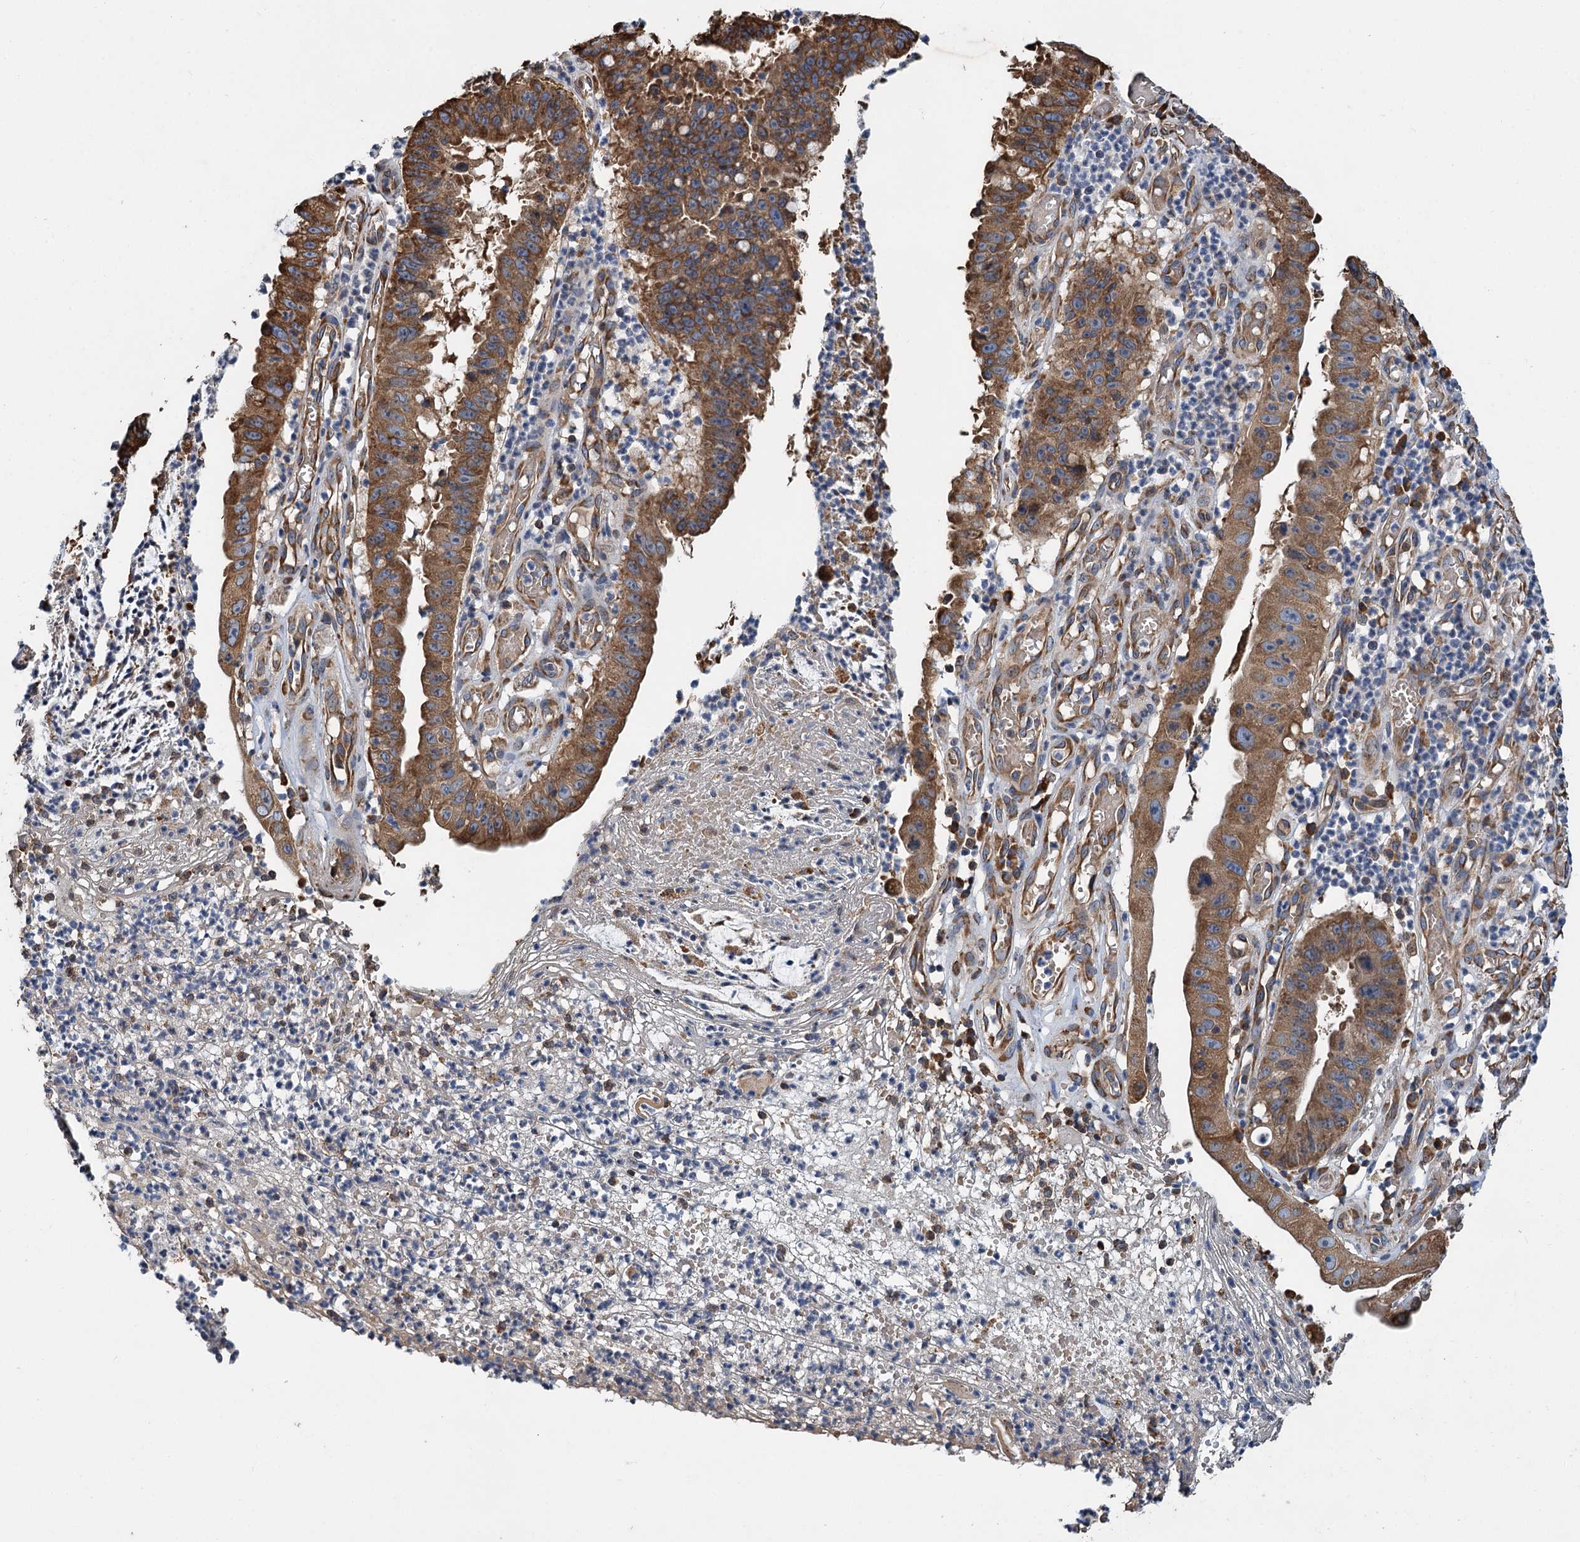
{"staining": {"intensity": "moderate", "quantity": ">75%", "location": "cytoplasmic/membranous"}, "tissue": "stomach cancer", "cell_type": "Tumor cells", "image_type": "cancer", "snomed": [{"axis": "morphology", "description": "Adenocarcinoma, NOS"}, {"axis": "topography", "description": "Stomach"}], "caption": "An IHC histopathology image of tumor tissue is shown. Protein staining in brown highlights moderate cytoplasmic/membranous positivity in stomach cancer (adenocarcinoma) within tumor cells. The protein of interest is stained brown, and the nuclei are stained in blue (DAB (3,3'-diaminobenzidine) IHC with brightfield microscopy, high magnification).", "gene": "LINS1", "patient": {"sex": "male", "age": 59}}